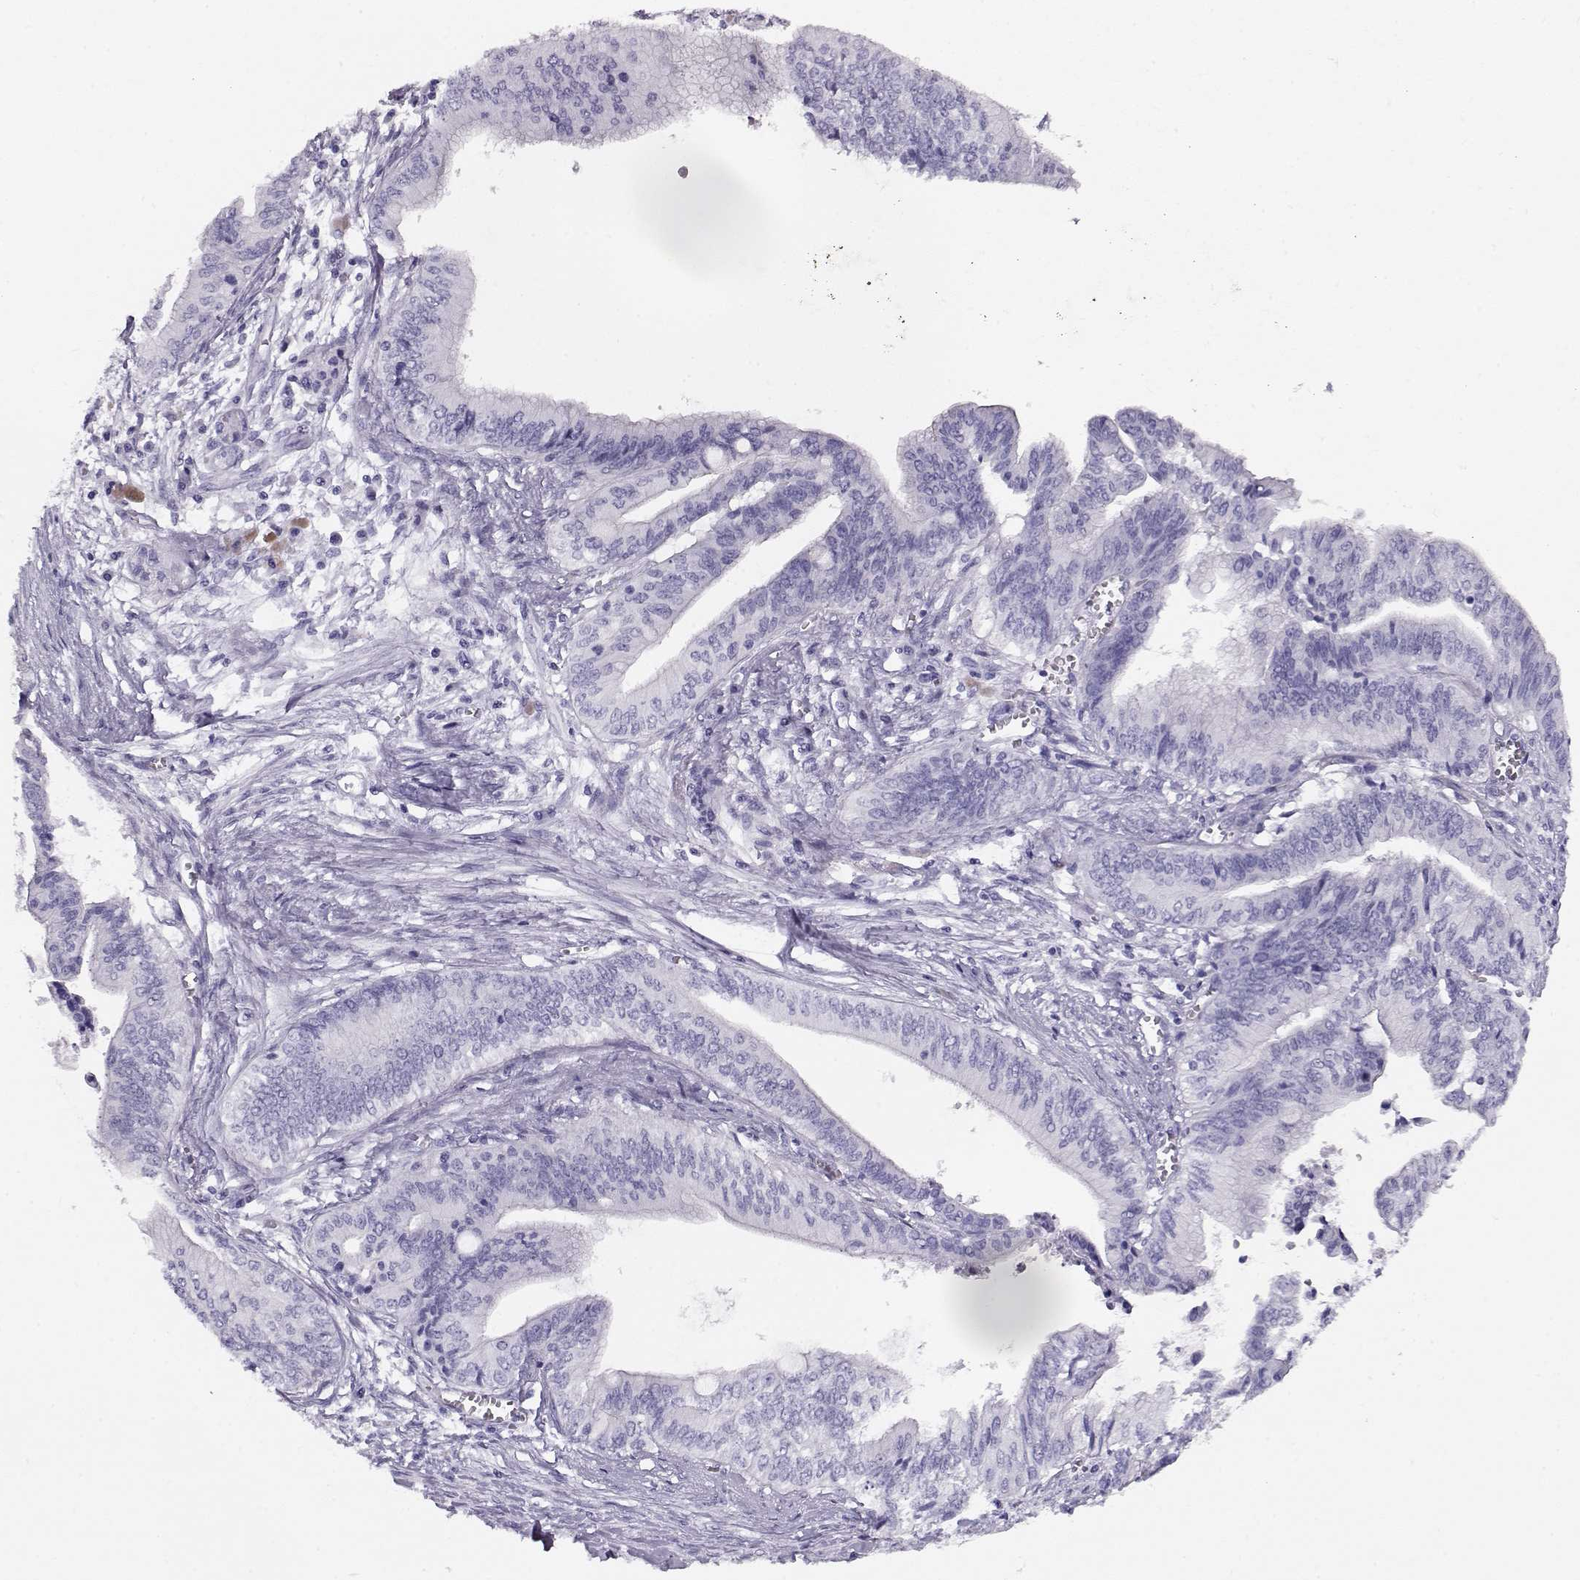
{"staining": {"intensity": "negative", "quantity": "none", "location": "none"}, "tissue": "pancreatic cancer", "cell_type": "Tumor cells", "image_type": "cancer", "snomed": [{"axis": "morphology", "description": "Adenocarcinoma, NOS"}, {"axis": "topography", "description": "Pancreas"}], "caption": "Image shows no significant protein expression in tumor cells of pancreatic cancer.", "gene": "ACTN2", "patient": {"sex": "female", "age": 61}}